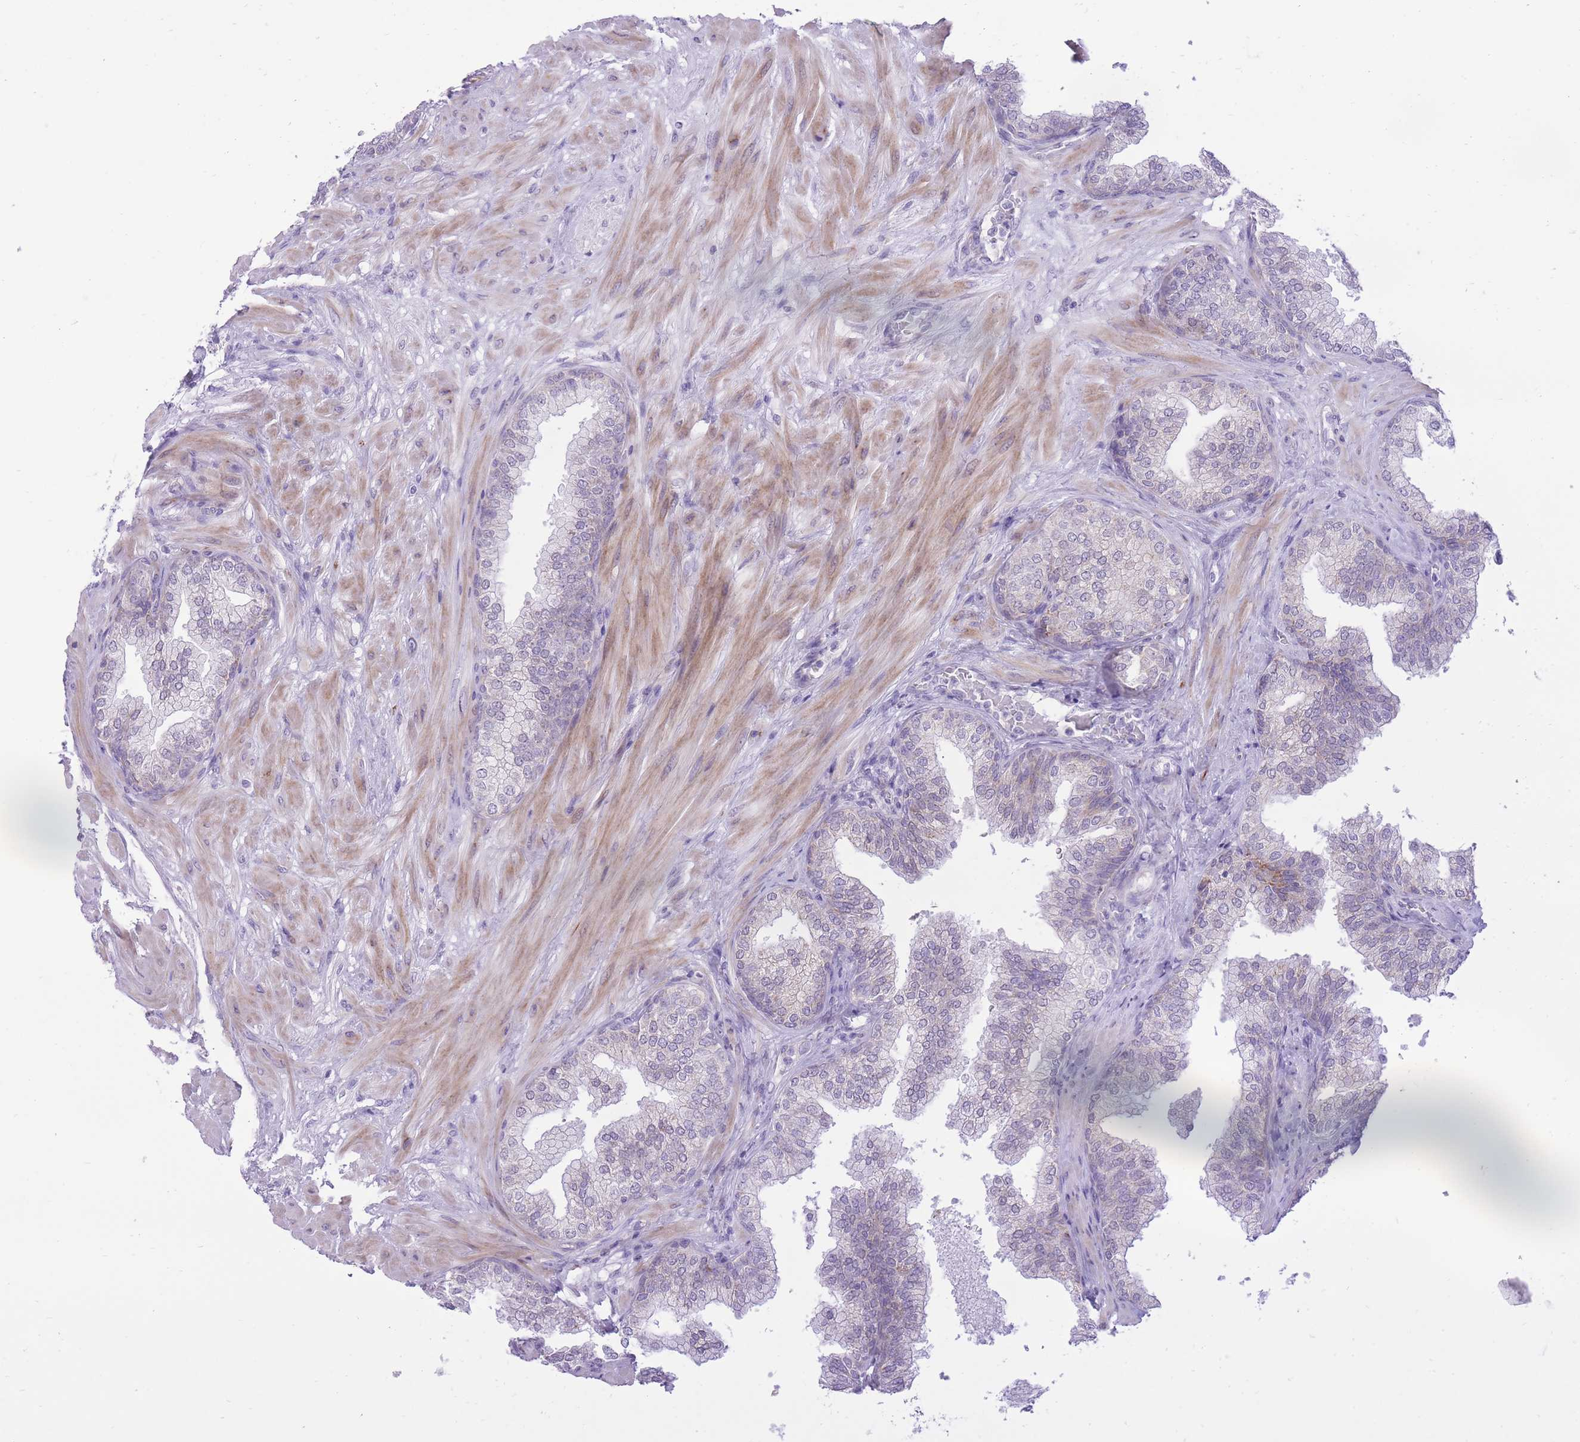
{"staining": {"intensity": "weak", "quantity": "<25%", "location": "cytoplasmic/membranous"}, "tissue": "prostate", "cell_type": "Glandular cells", "image_type": "normal", "snomed": [{"axis": "morphology", "description": "Normal tissue, NOS"}, {"axis": "topography", "description": "Prostate"}], "caption": "Micrograph shows no protein expression in glandular cells of normal prostate.", "gene": "DENND2D", "patient": {"sex": "male", "age": 60}}